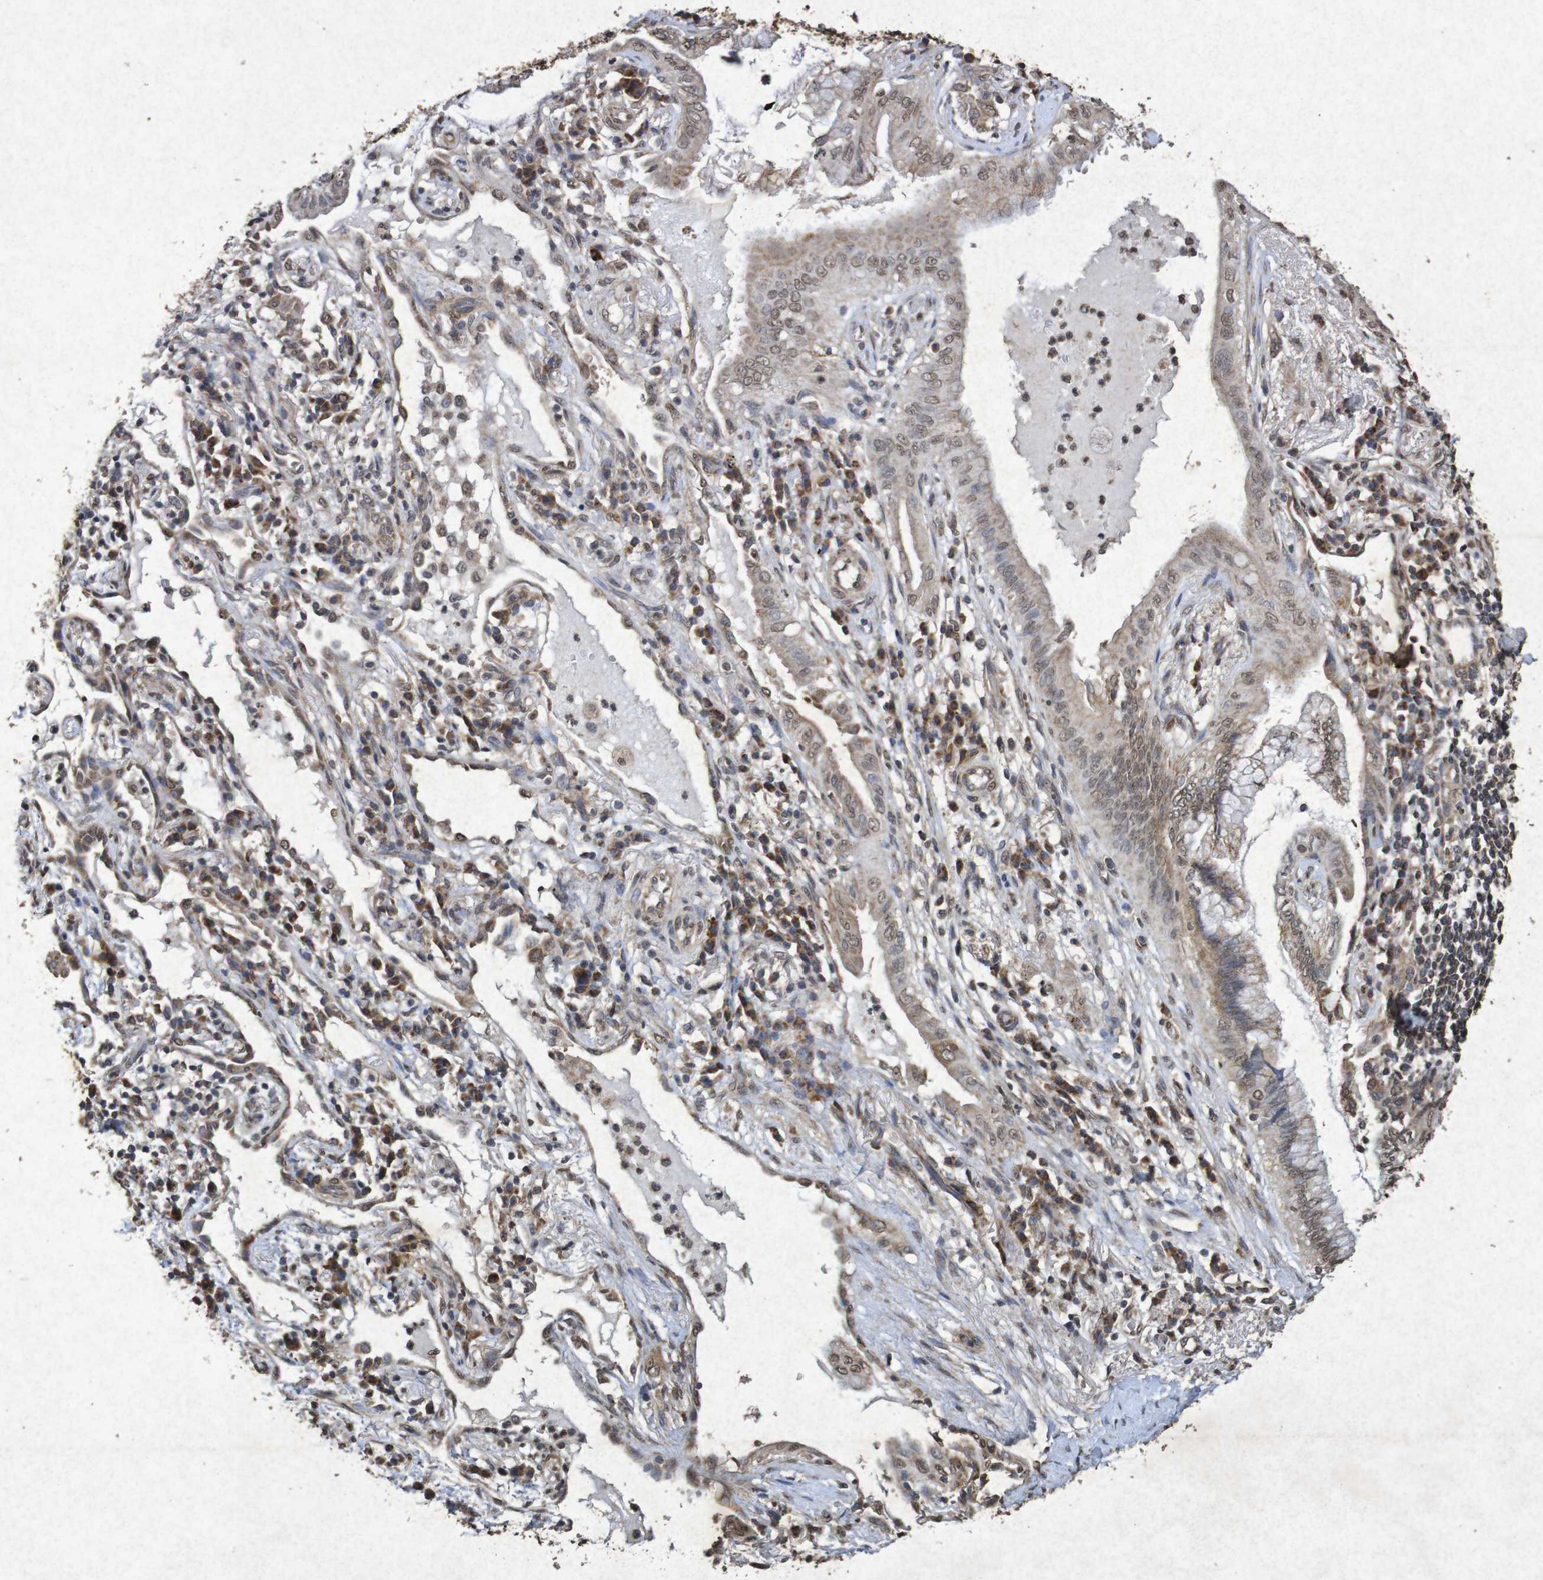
{"staining": {"intensity": "weak", "quantity": ">75%", "location": "cytoplasmic/membranous,nuclear"}, "tissue": "lung cancer", "cell_type": "Tumor cells", "image_type": "cancer", "snomed": [{"axis": "morphology", "description": "Adenocarcinoma, NOS"}, {"axis": "topography", "description": "Lung"}], "caption": "Lung cancer was stained to show a protein in brown. There is low levels of weak cytoplasmic/membranous and nuclear staining in approximately >75% of tumor cells. (IHC, brightfield microscopy, high magnification).", "gene": "GUCY1A2", "patient": {"sex": "female", "age": 70}}